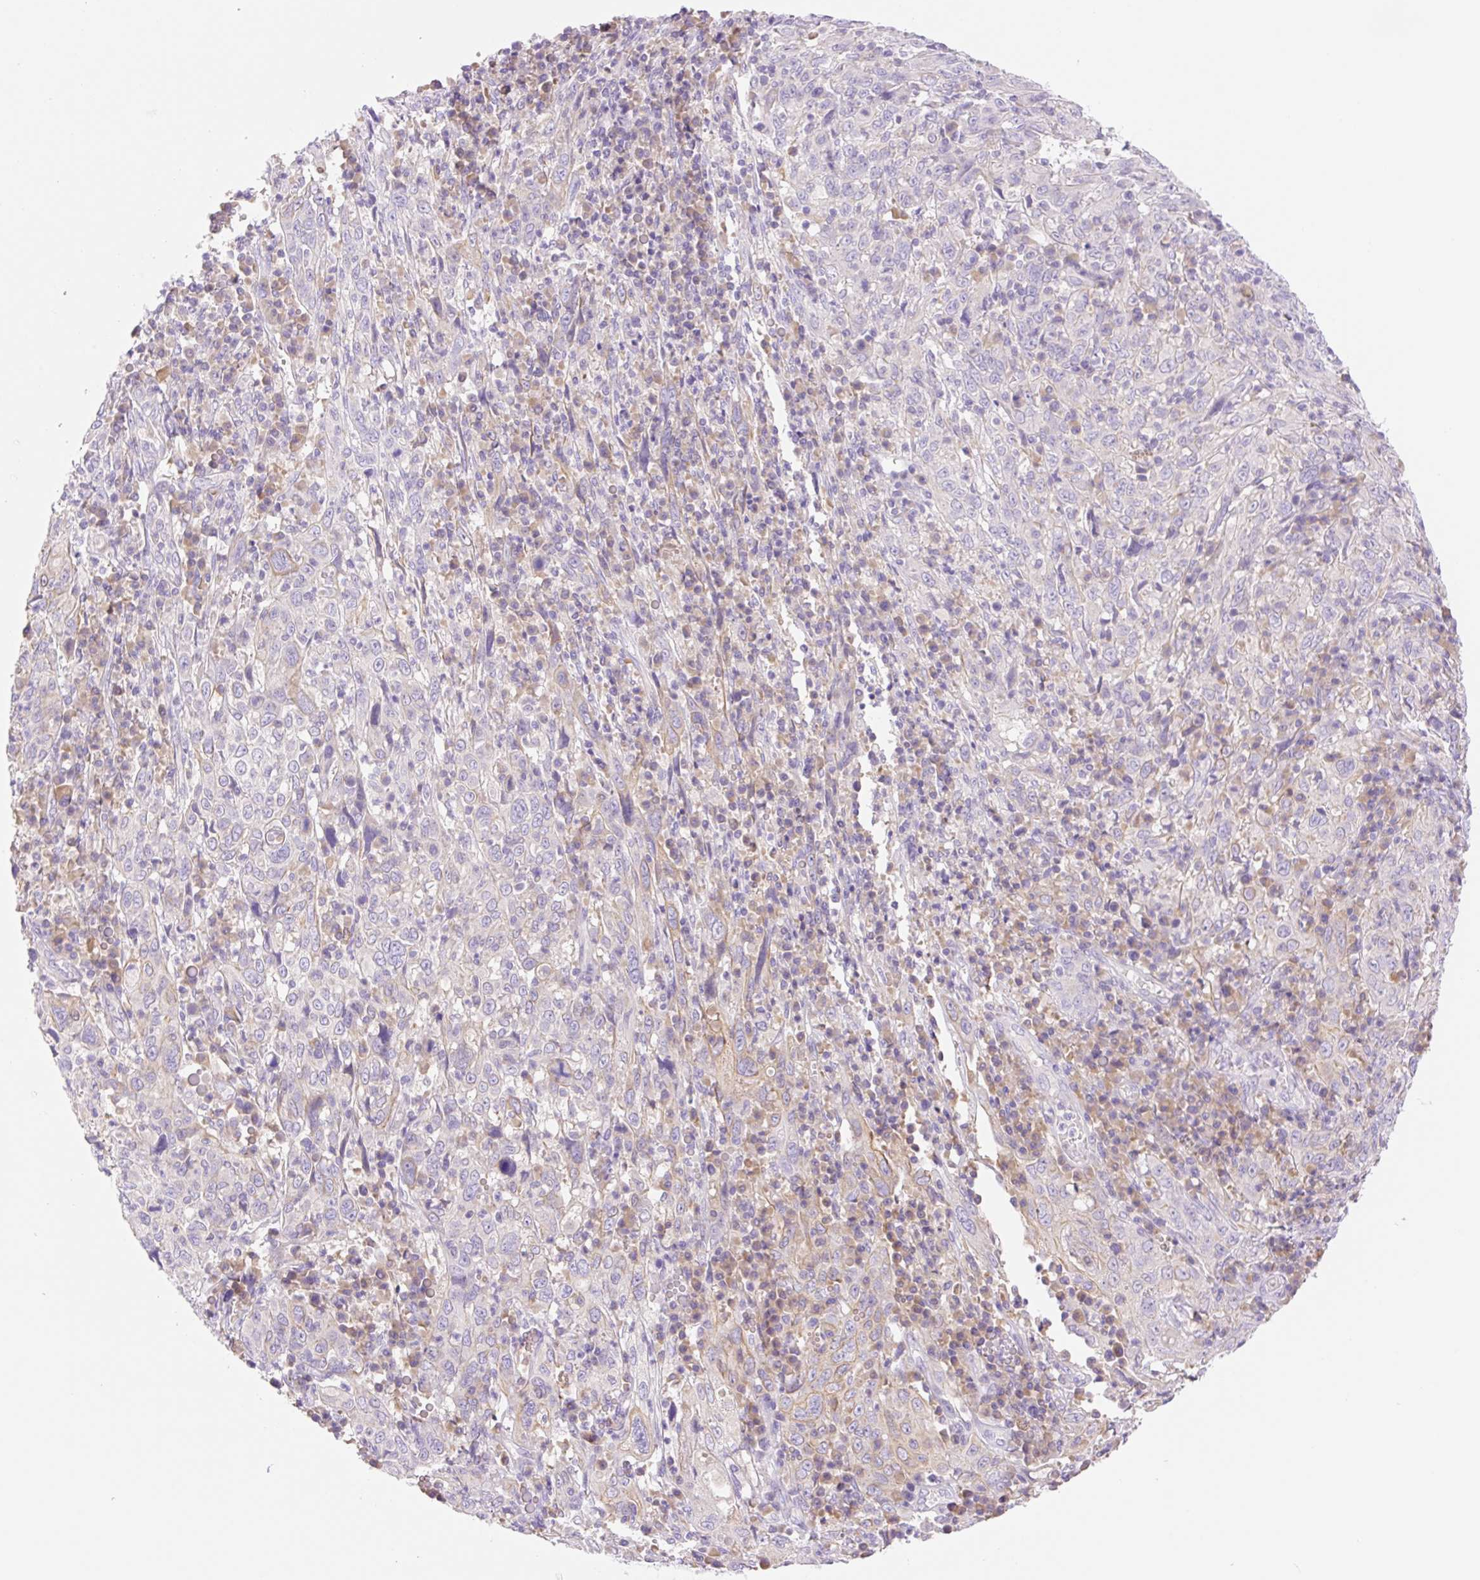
{"staining": {"intensity": "negative", "quantity": "none", "location": "none"}, "tissue": "cervical cancer", "cell_type": "Tumor cells", "image_type": "cancer", "snomed": [{"axis": "morphology", "description": "Squamous cell carcinoma, NOS"}, {"axis": "topography", "description": "Cervix"}], "caption": "Micrograph shows no protein expression in tumor cells of cervical squamous cell carcinoma tissue. (Brightfield microscopy of DAB immunohistochemistry (IHC) at high magnification).", "gene": "DENND5A", "patient": {"sex": "female", "age": 46}}